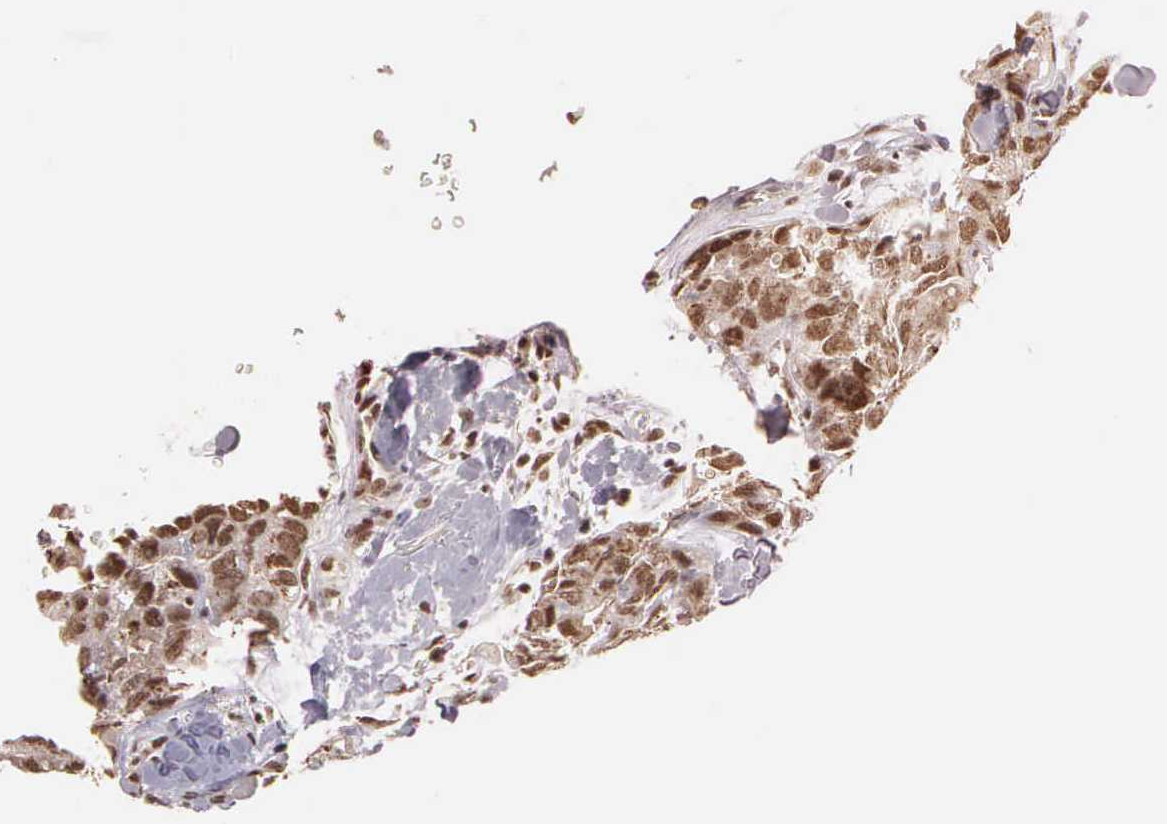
{"staining": {"intensity": "strong", "quantity": ">75%", "location": "cytoplasmic/membranous,nuclear"}, "tissue": "breast cancer", "cell_type": "Tumor cells", "image_type": "cancer", "snomed": [{"axis": "morphology", "description": "Duct carcinoma"}, {"axis": "topography", "description": "Breast"}], "caption": "IHC staining of breast cancer, which demonstrates high levels of strong cytoplasmic/membranous and nuclear positivity in about >75% of tumor cells indicating strong cytoplasmic/membranous and nuclear protein staining. The staining was performed using DAB (3,3'-diaminobenzidine) (brown) for protein detection and nuclei were counterstained in hematoxylin (blue).", "gene": "GTF2A1", "patient": {"sex": "female", "age": 91}}